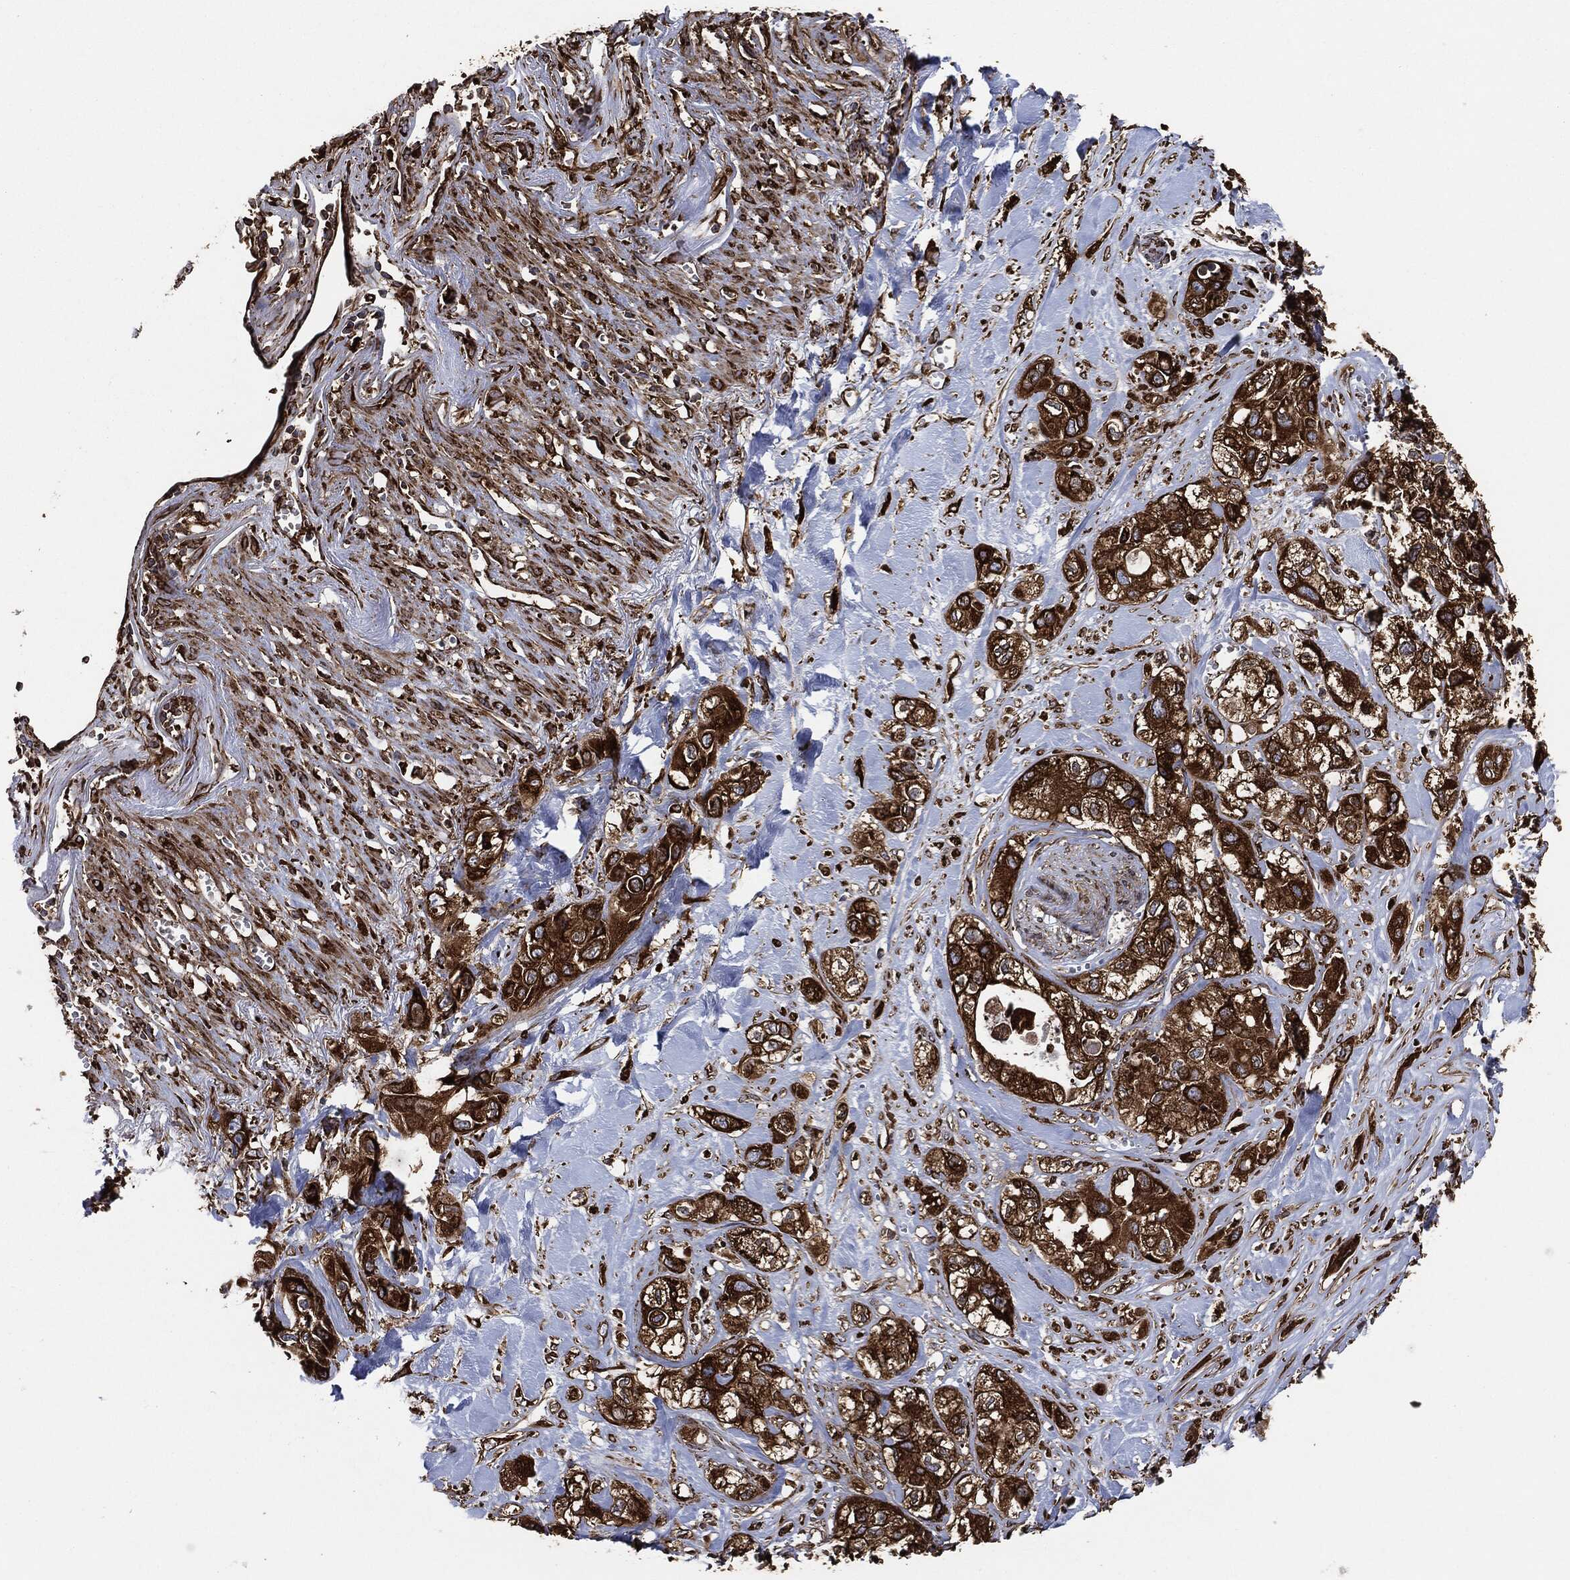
{"staining": {"intensity": "strong", "quantity": ">75%", "location": "cytoplasmic/membranous"}, "tissue": "pancreatic cancer", "cell_type": "Tumor cells", "image_type": "cancer", "snomed": [{"axis": "morphology", "description": "Adenocarcinoma, NOS"}, {"axis": "topography", "description": "Pancreas"}], "caption": "A brown stain shows strong cytoplasmic/membranous expression of a protein in human adenocarcinoma (pancreatic) tumor cells. (IHC, brightfield microscopy, high magnification).", "gene": "AMFR", "patient": {"sex": "male", "age": 72}}